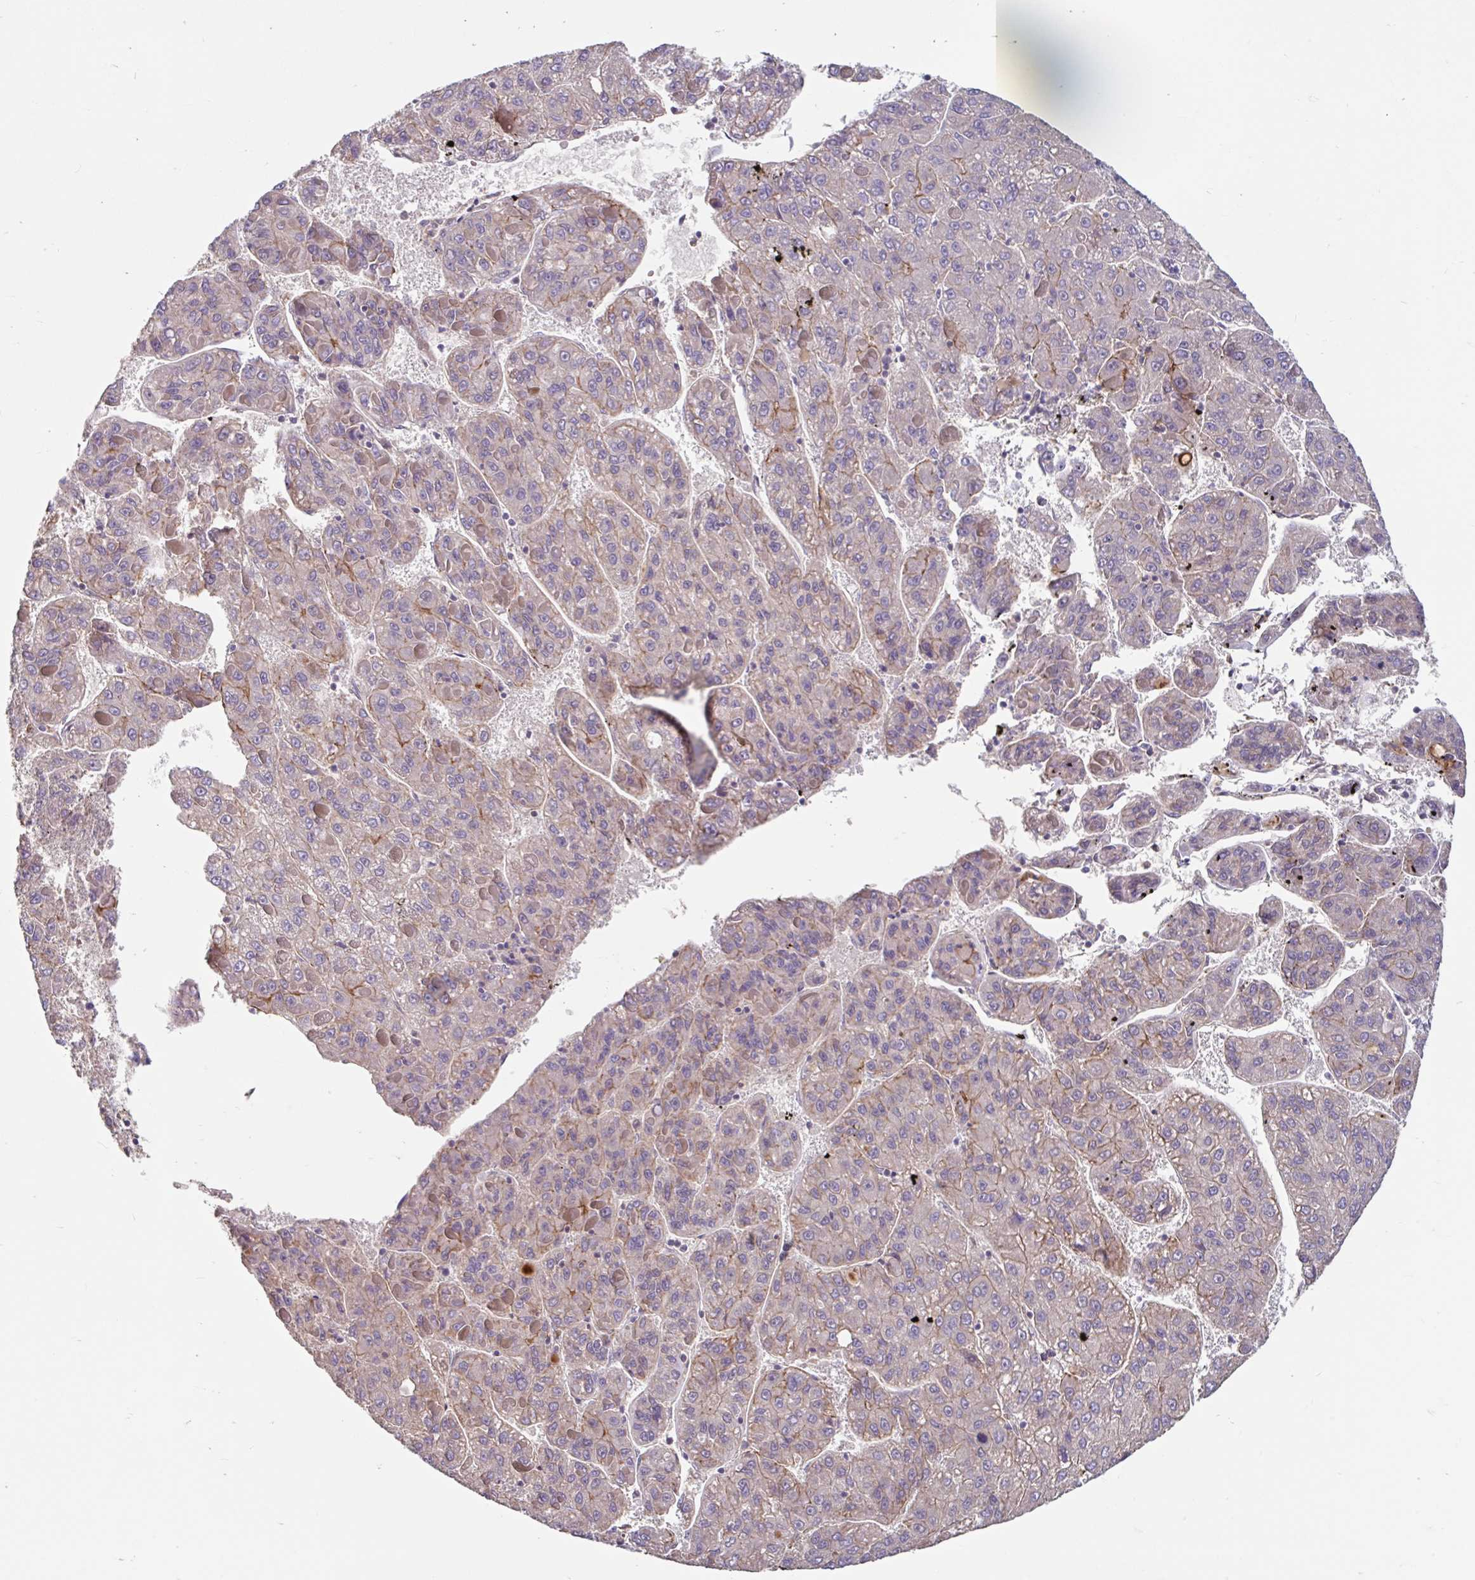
{"staining": {"intensity": "moderate", "quantity": "25%-75%", "location": "cytoplasmic/membranous"}, "tissue": "liver cancer", "cell_type": "Tumor cells", "image_type": "cancer", "snomed": [{"axis": "morphology", "description": "Carcinoma, Hepatocellular, NOS"}, {"axis": "topography", "description": "Liver"}], "caption": "Protein expression analysis of human liver cancer reveals moderate cytoplasmic/membranous expression in approximately 25%-75% of tumor cells.", "gene": "STYXL1", "patient": {"sex": "female", "age": 82}}